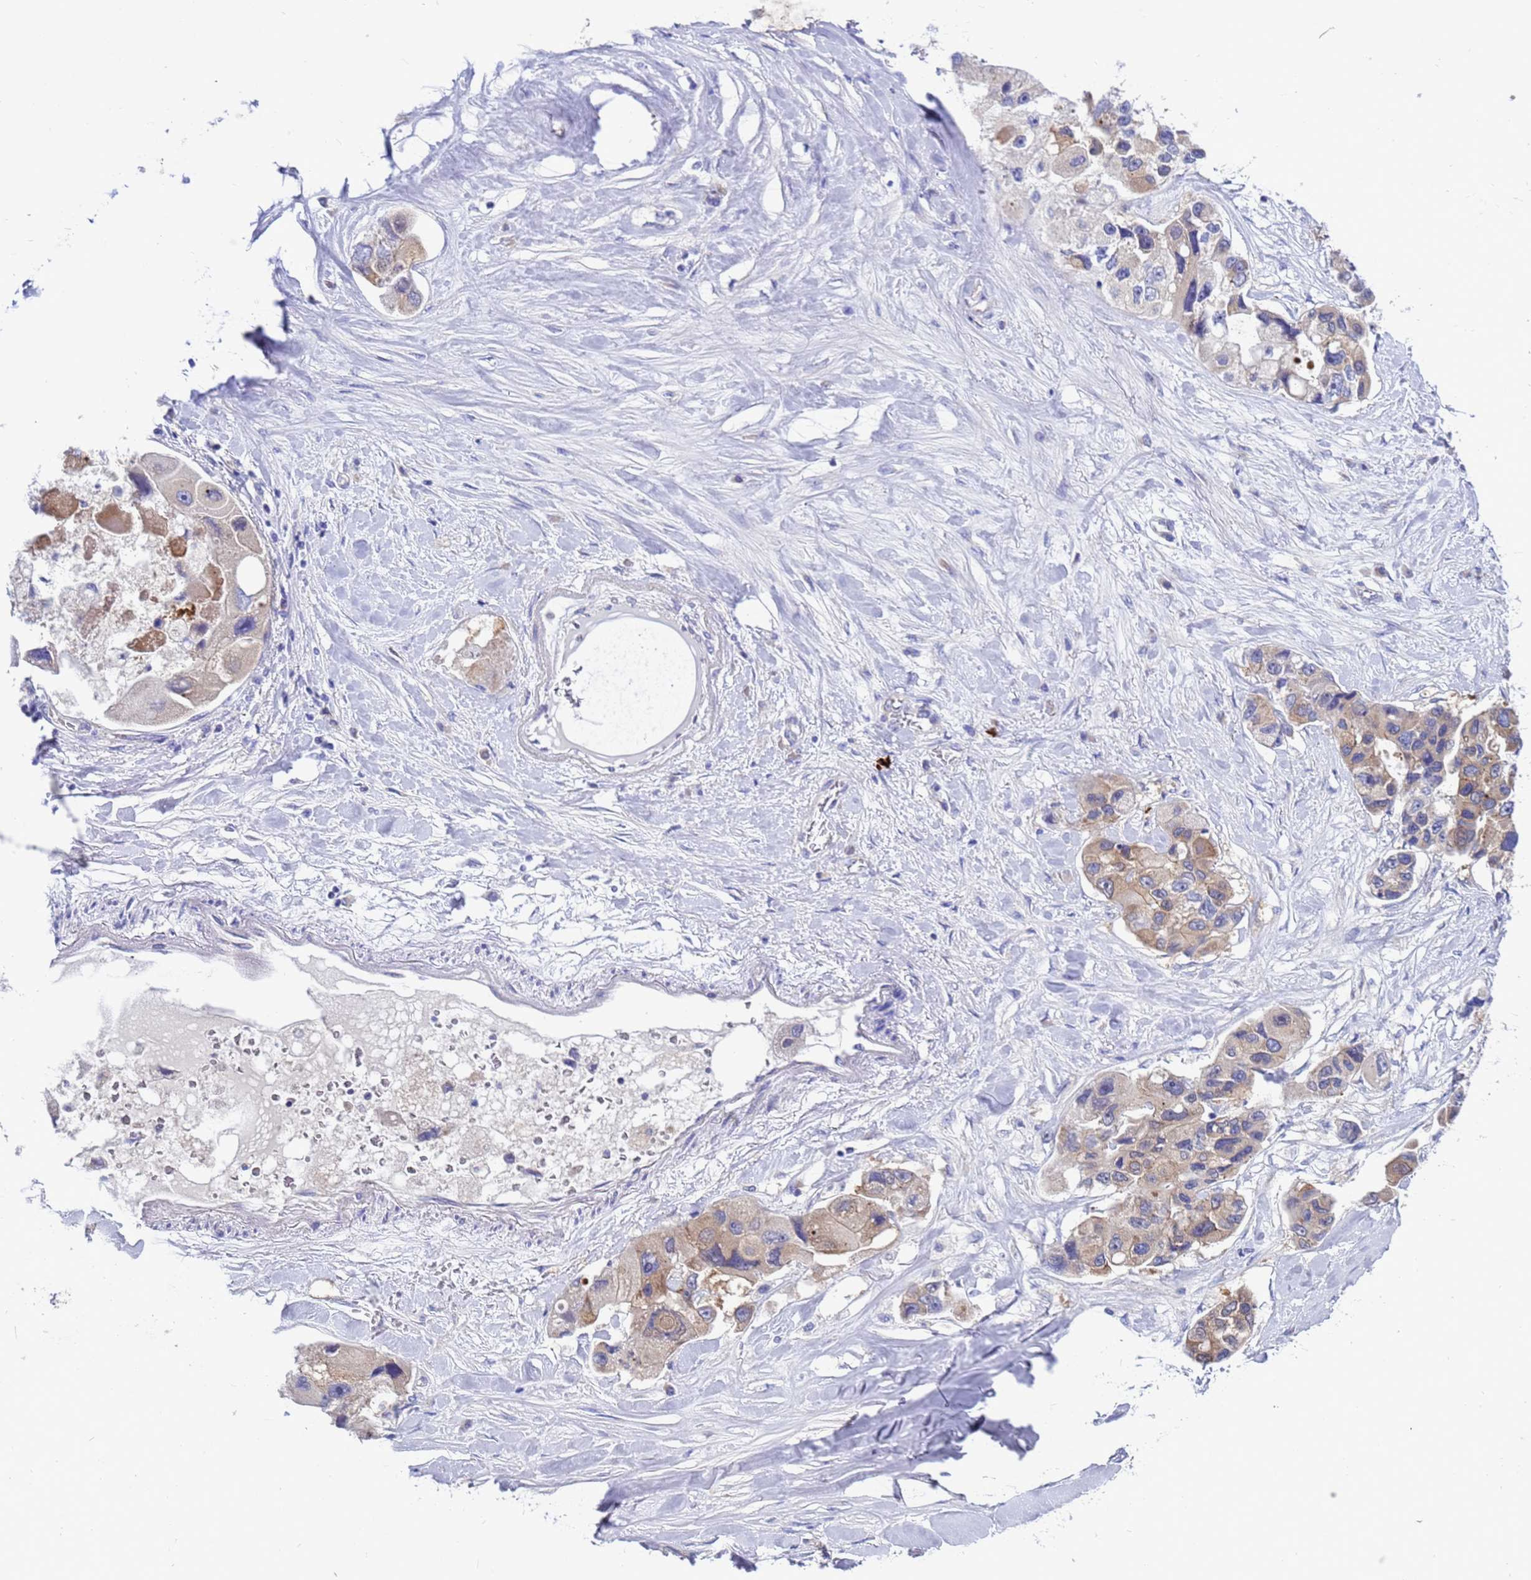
{"staining": {"intensity": "moderate", "quantity": ">75%", "location": "cytoplasmic/membranous"}, "tissue": "lung cancer", "cell_type": "Tumor cells", "image_type": "cancer", "snomed": [{"axis": "morphology", "description": "Adenocarcinoma, NOS"}, {"axis": "topography", "description": "Lung"}], "caption": "Human adenocarcinoma (lung) stained with a brown dye exhibits moderate cytoplasmic/membranous positive staining in about >75% of tumor cells.", "gene": "RC3H2", "patient": {"sex": "female", "age": 54}}